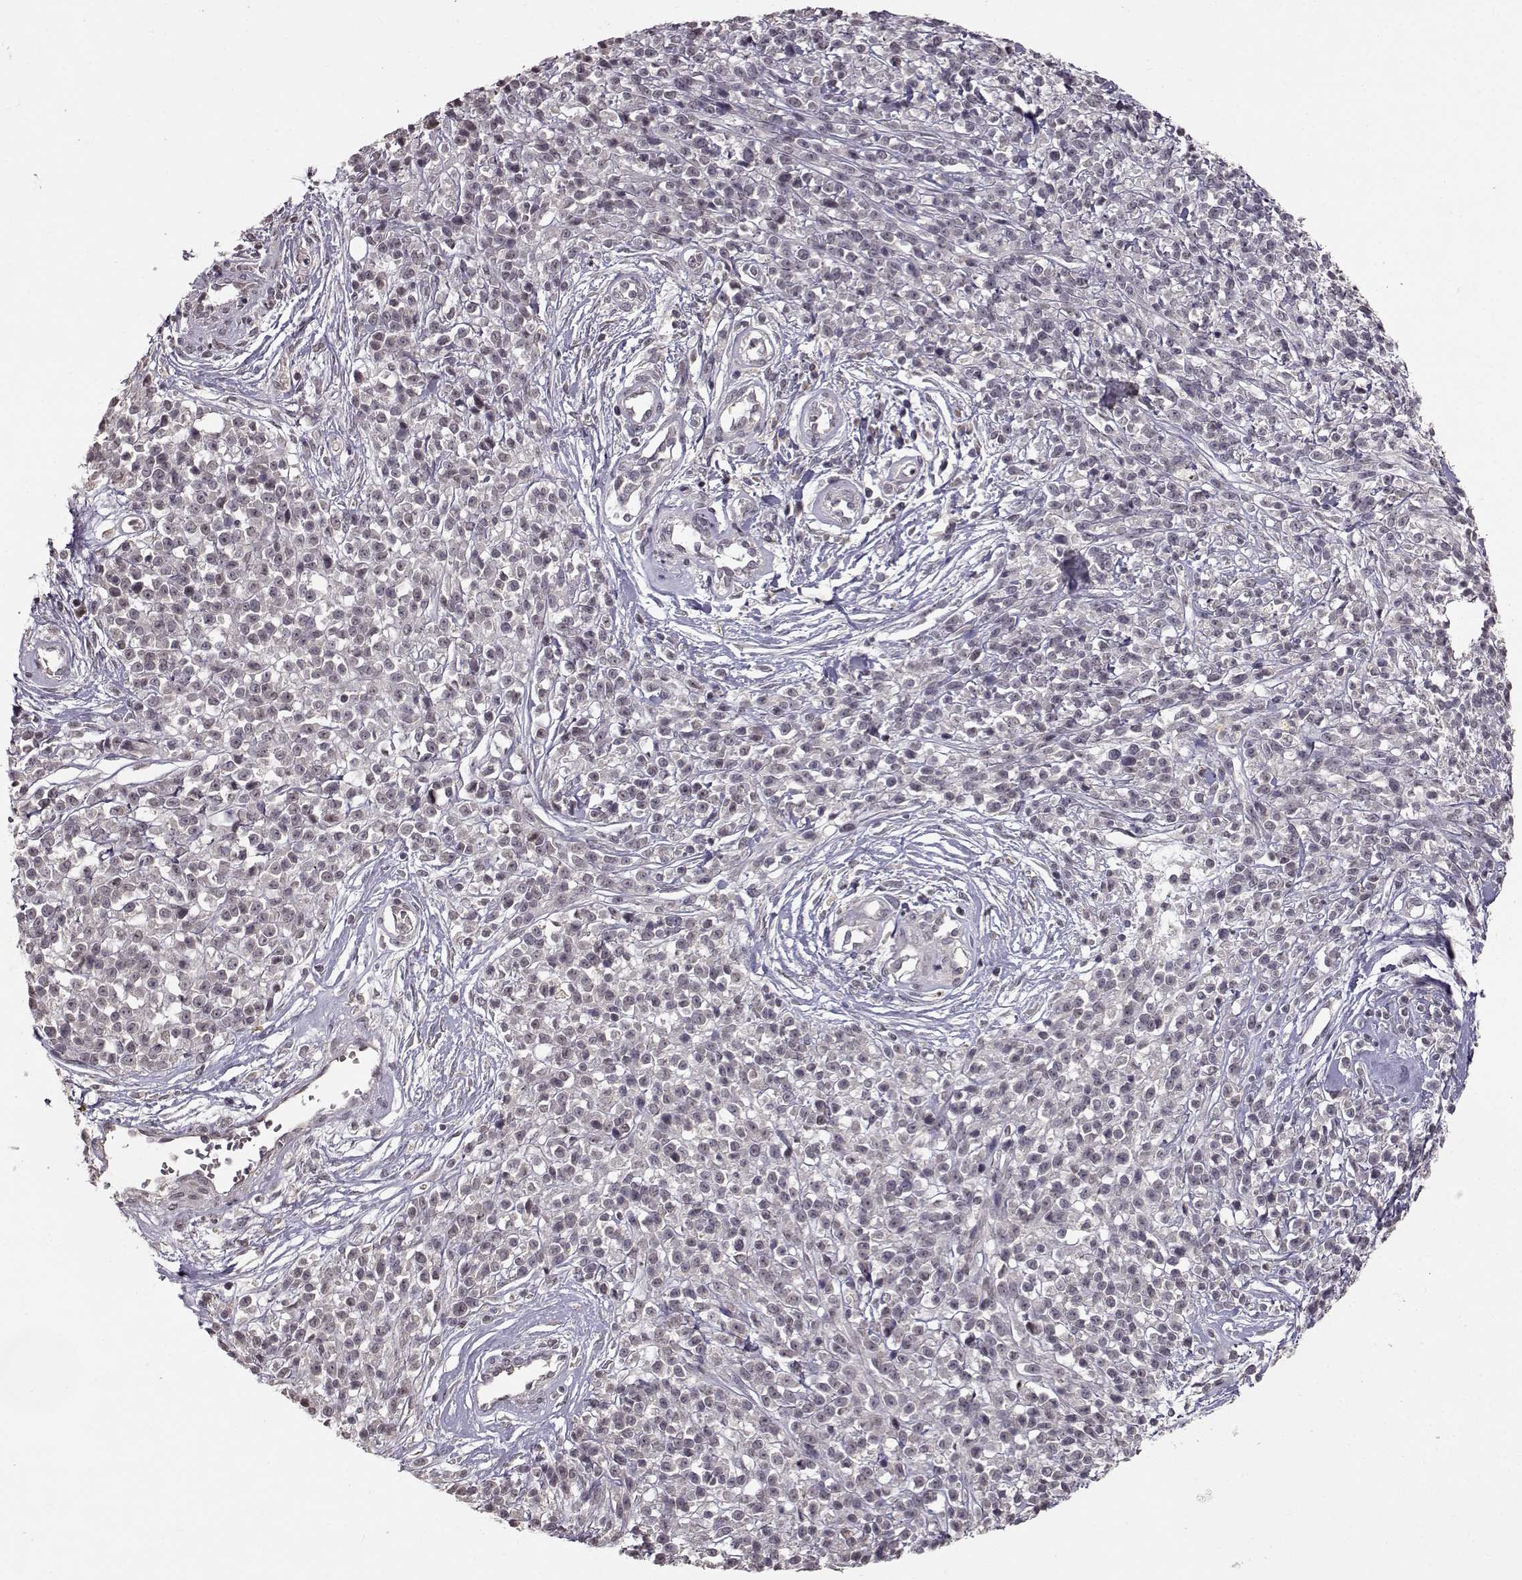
{"staining": {"intensity": "negative", "quantity": "none", "location": "none"}, "tissue": "melanoma", "cell_type": "Tumor cells", "image_type": "cancer", "snomed": [{"axis": "morphology", "description": "Malignant melanoma, NOS"}, {"axis": "topography", "description": "Skin"}, {"axis": "topography", "description": "Skin of trunk"}], "caption": "The image reveals no staining of tumor cells in malignant melanoma. (Stains: DAB (3,3'-diaminobenzidine) immunohistochemistry with hematoxylin counter stain, Microscopy: brightfield microscopy at high magnification).", "gene": "NTRK2", "patient": {"sex": "male", "age": 74}}